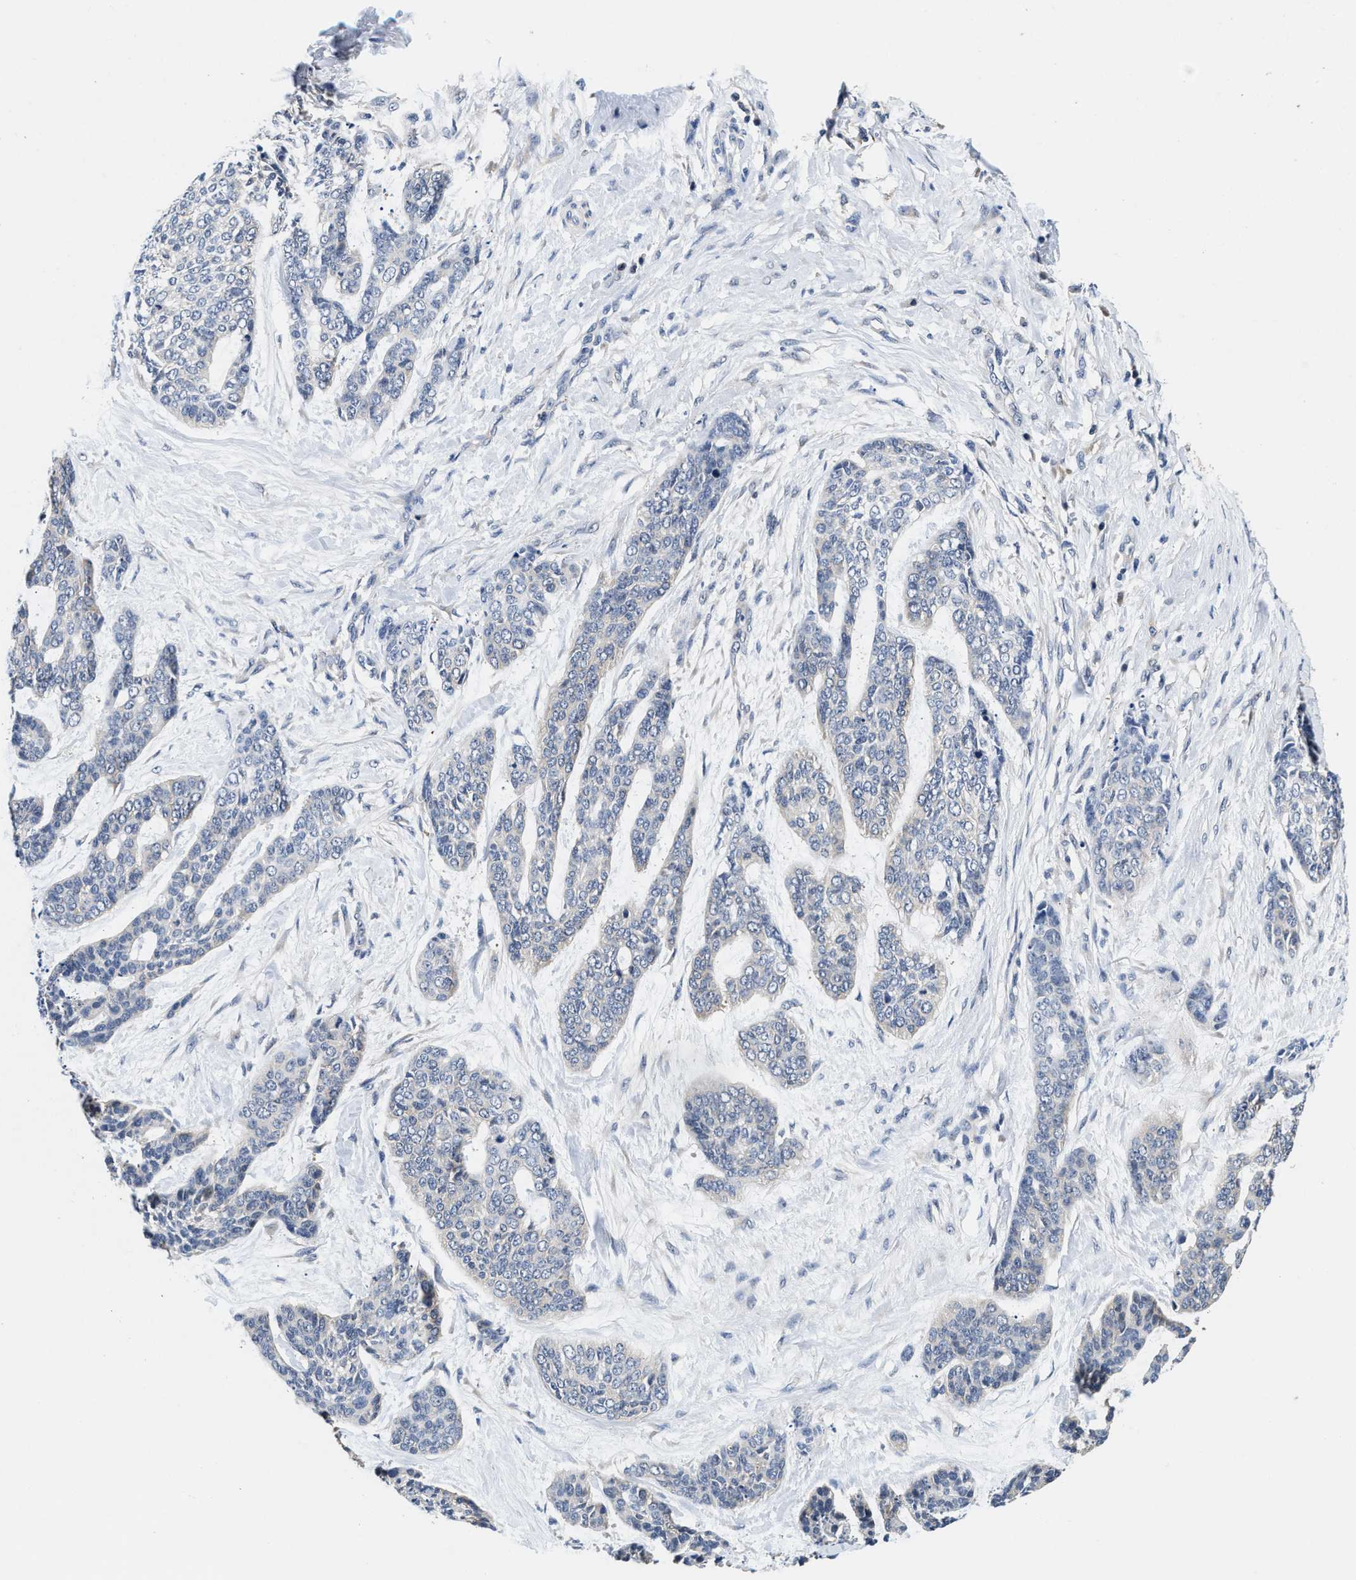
{"staining": {"intensity": "negative", "quantity": "none", "location": "none"}, "tissue": "skin cancer", "cell_type": "Tumor cells", "image_type": "cancer", "snomed": [{"axis": "morphology", "description": "Basal cell carcinoma"}, {"axis": "topography", "description": "Skin"}], "caption": "An image of human skin cancer is negative for staining in tumor cells.", "gene": "PHPT1", "patient": {"sex": "female", "age": 64}}